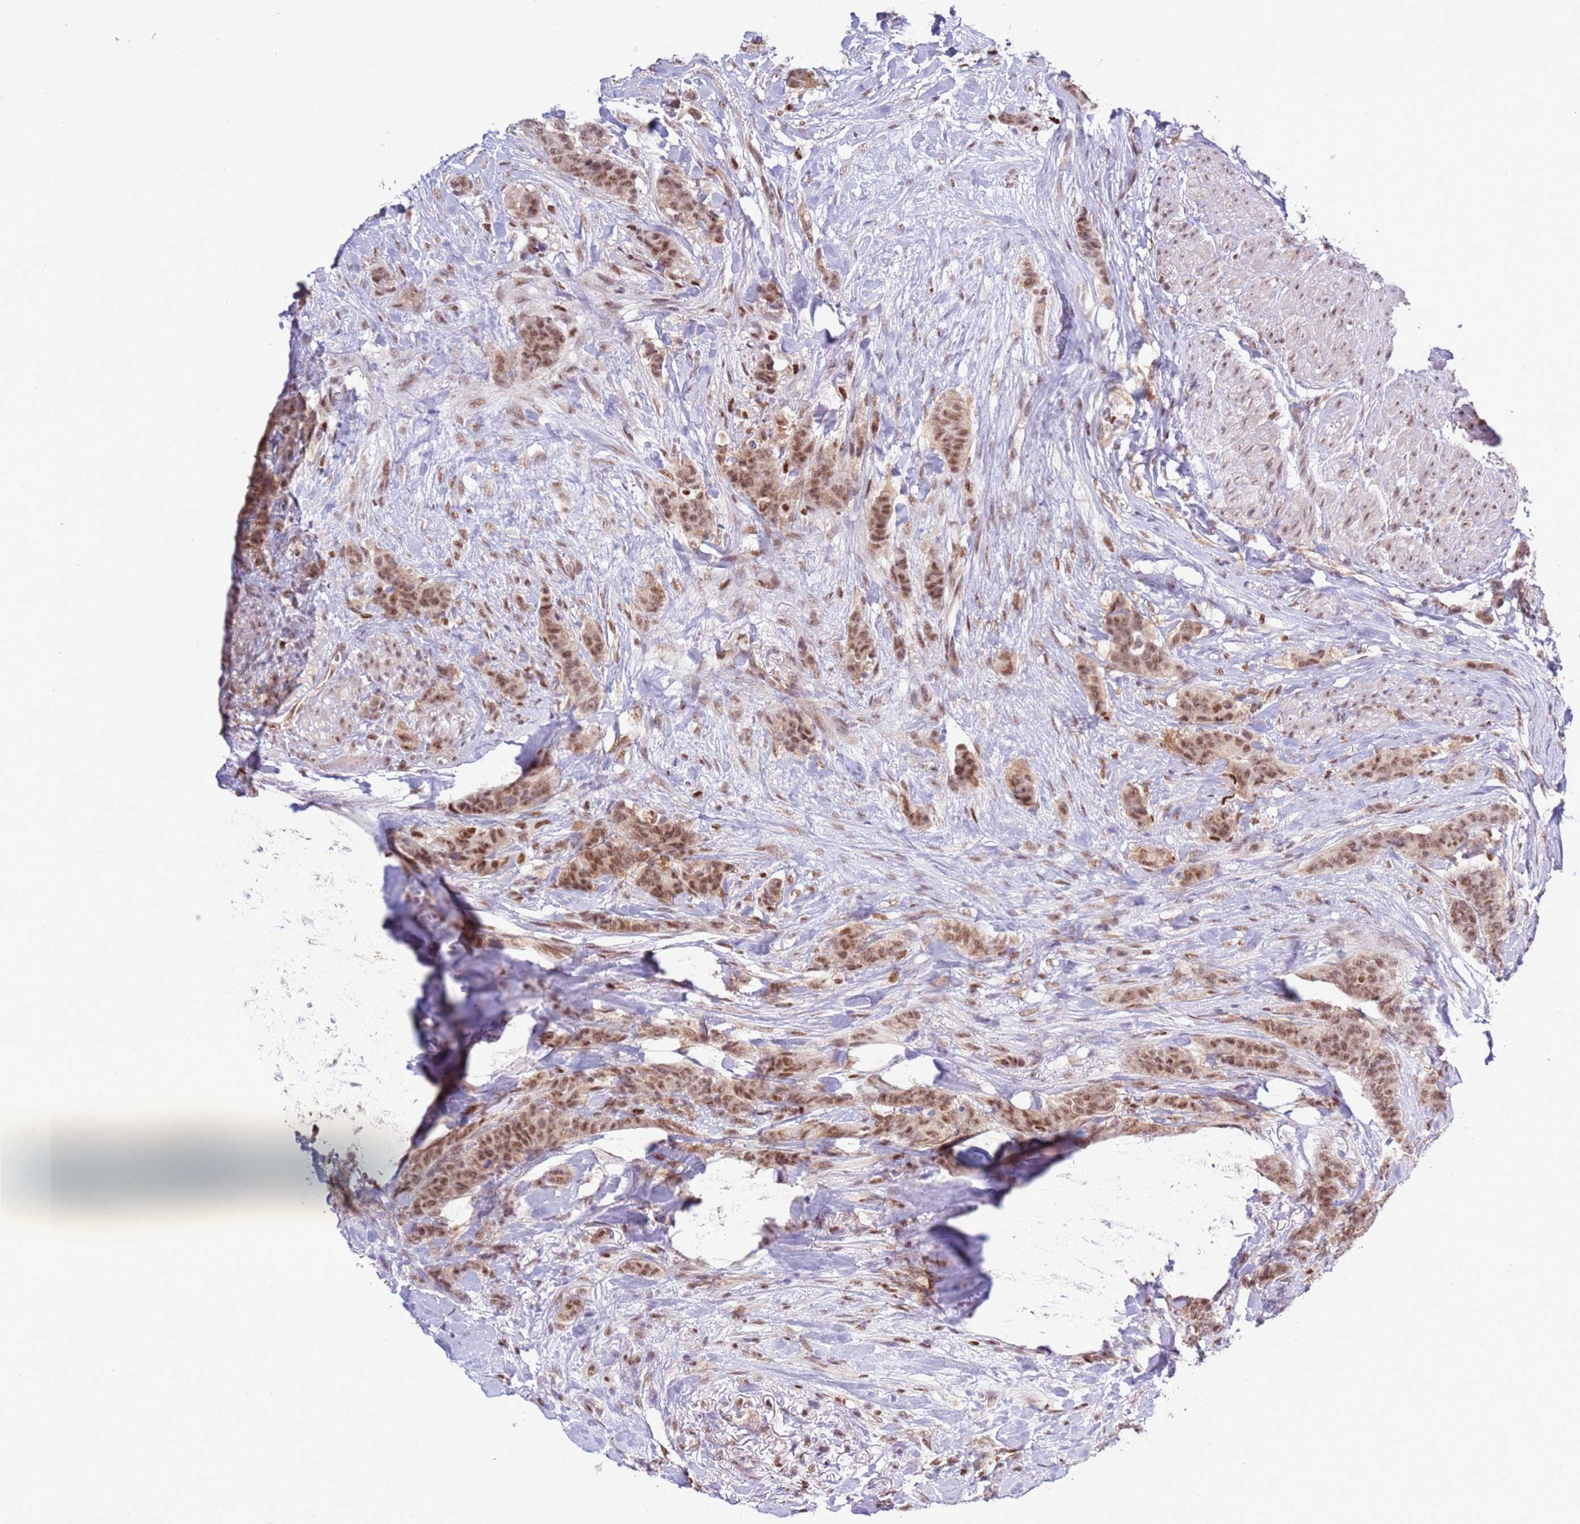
{"staining": {"intensity": "moderate", "quantity": ">75%", "location": "nuclear"}, "tissue": "breast cancer", "cell_type": "Tumor cells", "image_type": "cancer", "snomed": [{"axis": "morphology", "description": "Duct carcinoma"}, {"axis": "topography", "description": "Breast"}], "caption": "Immunohistochemistry image of neoplastic tissue: human infiltrating ductal carcinoma (breast) stained using immunohistochemistry exhibits medium levels of moderate protein expression localized specifically in the nuclear of tumor cells, appearing as a nuclear brown color.", "gene": "PRPF6", "patient": {"sex": "female", "age": 40}}